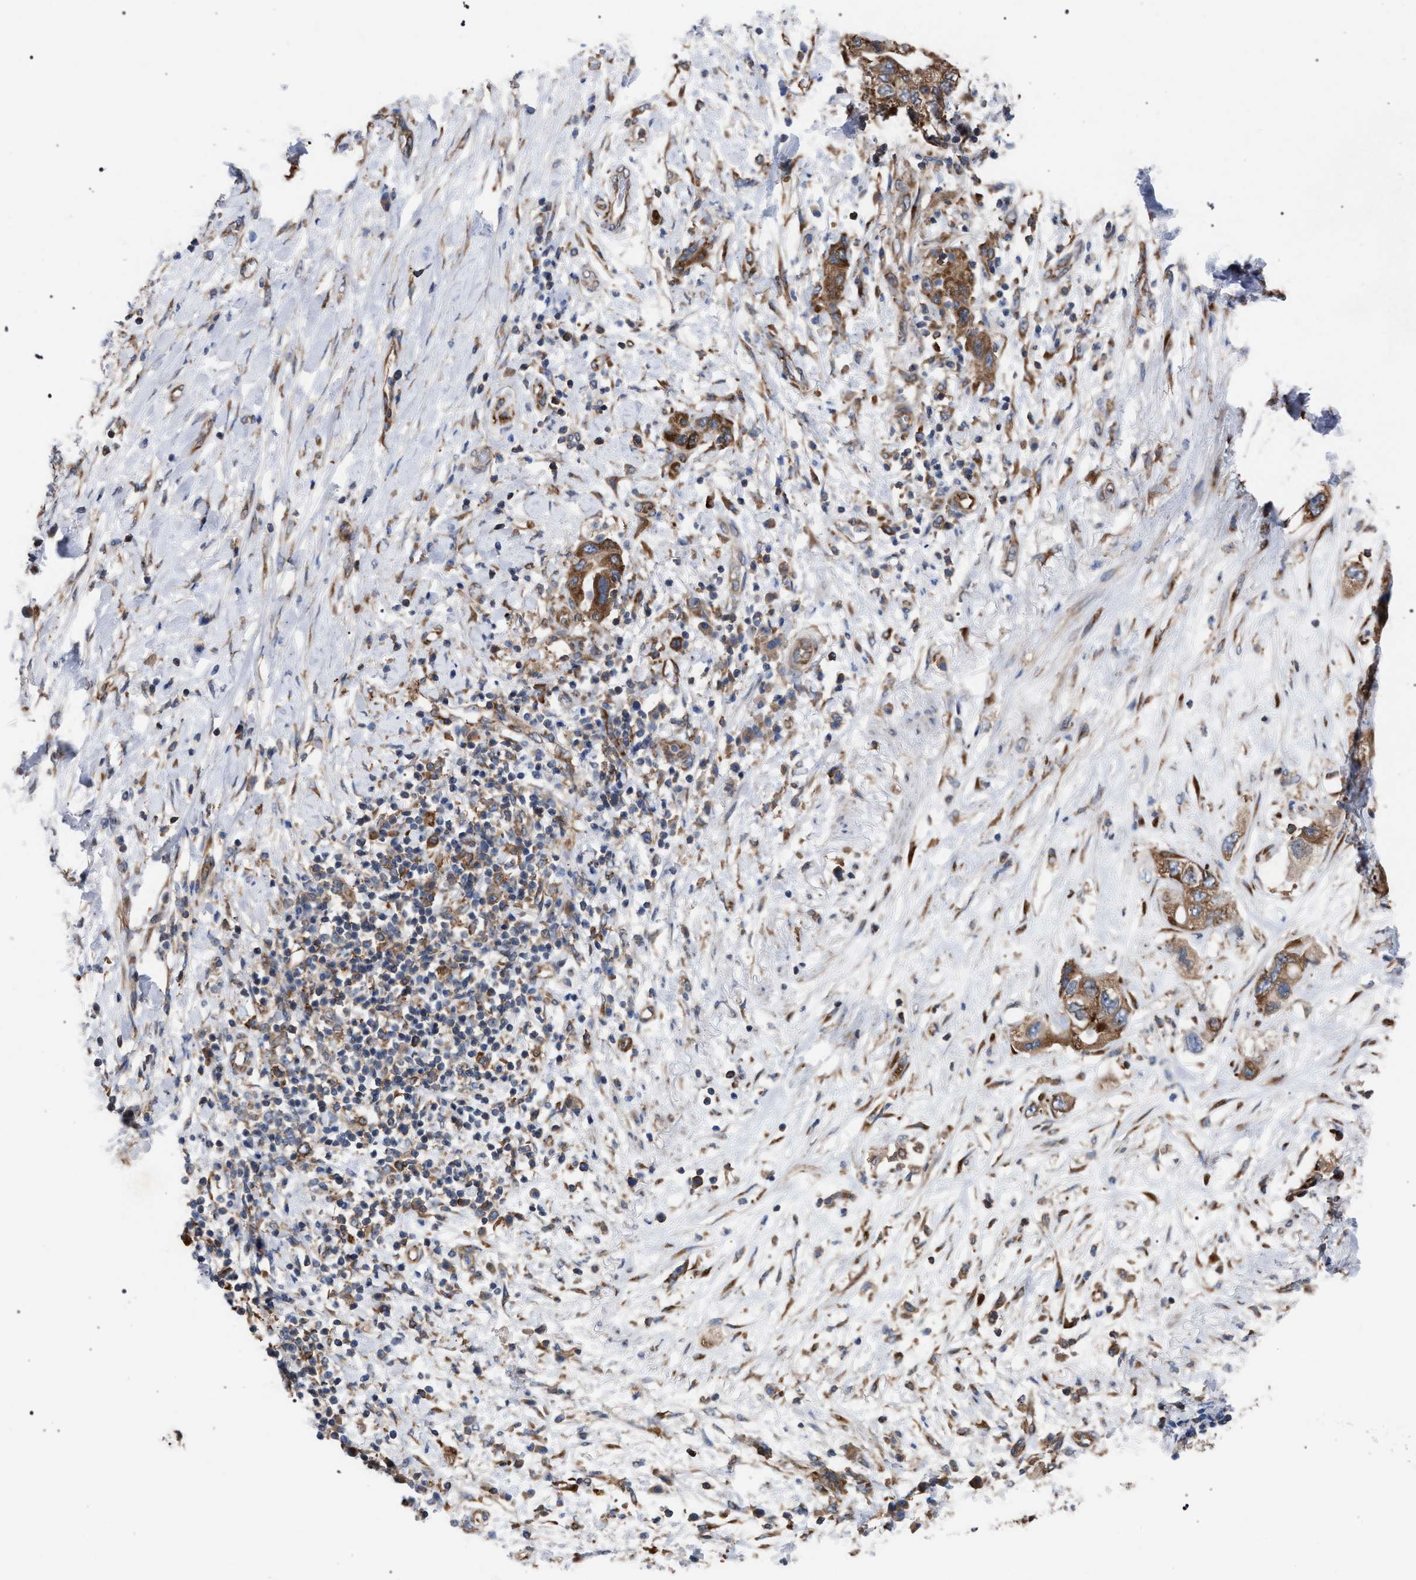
{"staining": {"intensity": "moderate", "quantity": ">75%", "location": "cytoplasmic/membranous"}, "tissue": "pancreatic cancer", "cell_type": "Tumor cells", "image_type": "cancer", "snomed": [{"axis": "morphology", "description": "Adenocarcinoma, NOS"}, {"axis": "topography", "description": "Pancreas"}], "caption": "Immunohistochemistry (DAB) staining of pancreatic cancer exhibits moderate cytoplasmic/membranous protein positivity in about >75% of tumor cells.", "gene": "CDR2L", "patient": {"sex": "female", "age": 73}}